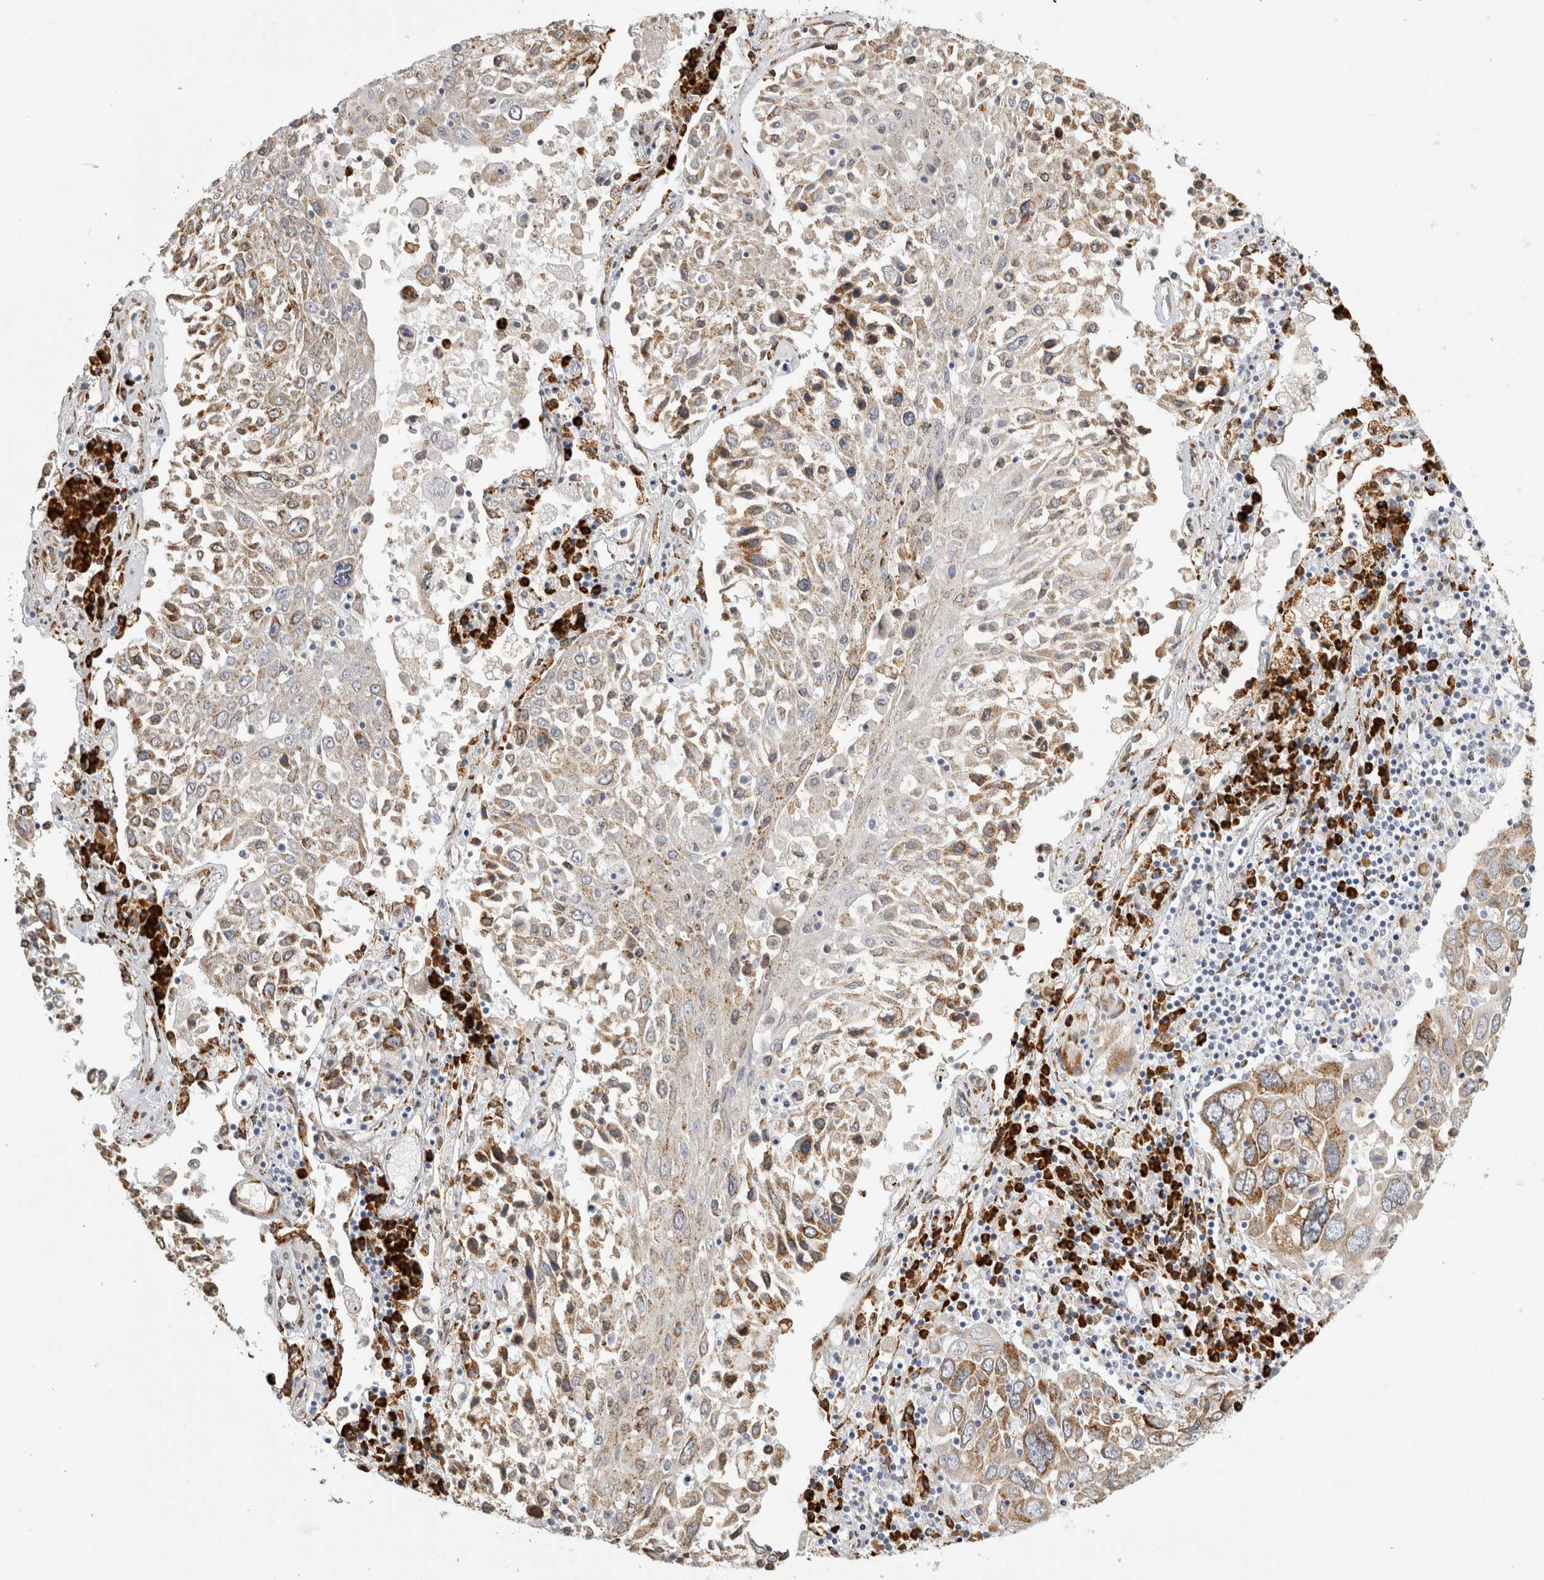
{"staining": {"intensity": "moderate", "quantity": "<25%", "location": "cytoplasmic/membranous"}, "tissue": "lung cancer", "cell_type": "Tumor cells", "image_type": "cancer", "snomed": [{"axis": "morphology", "description": "Squamous cell carcinoma, NOS"}, {"axis": "topography", "description": "Lung"}], "caption": "Lung cancer (squamous cell carcinoma) tissue exhibits moderate cytoplasmic/membranous positivity in approximately <25% of tumor cells", "gene": "OSTN", "patient": {"sex": "male", "age": 65}}